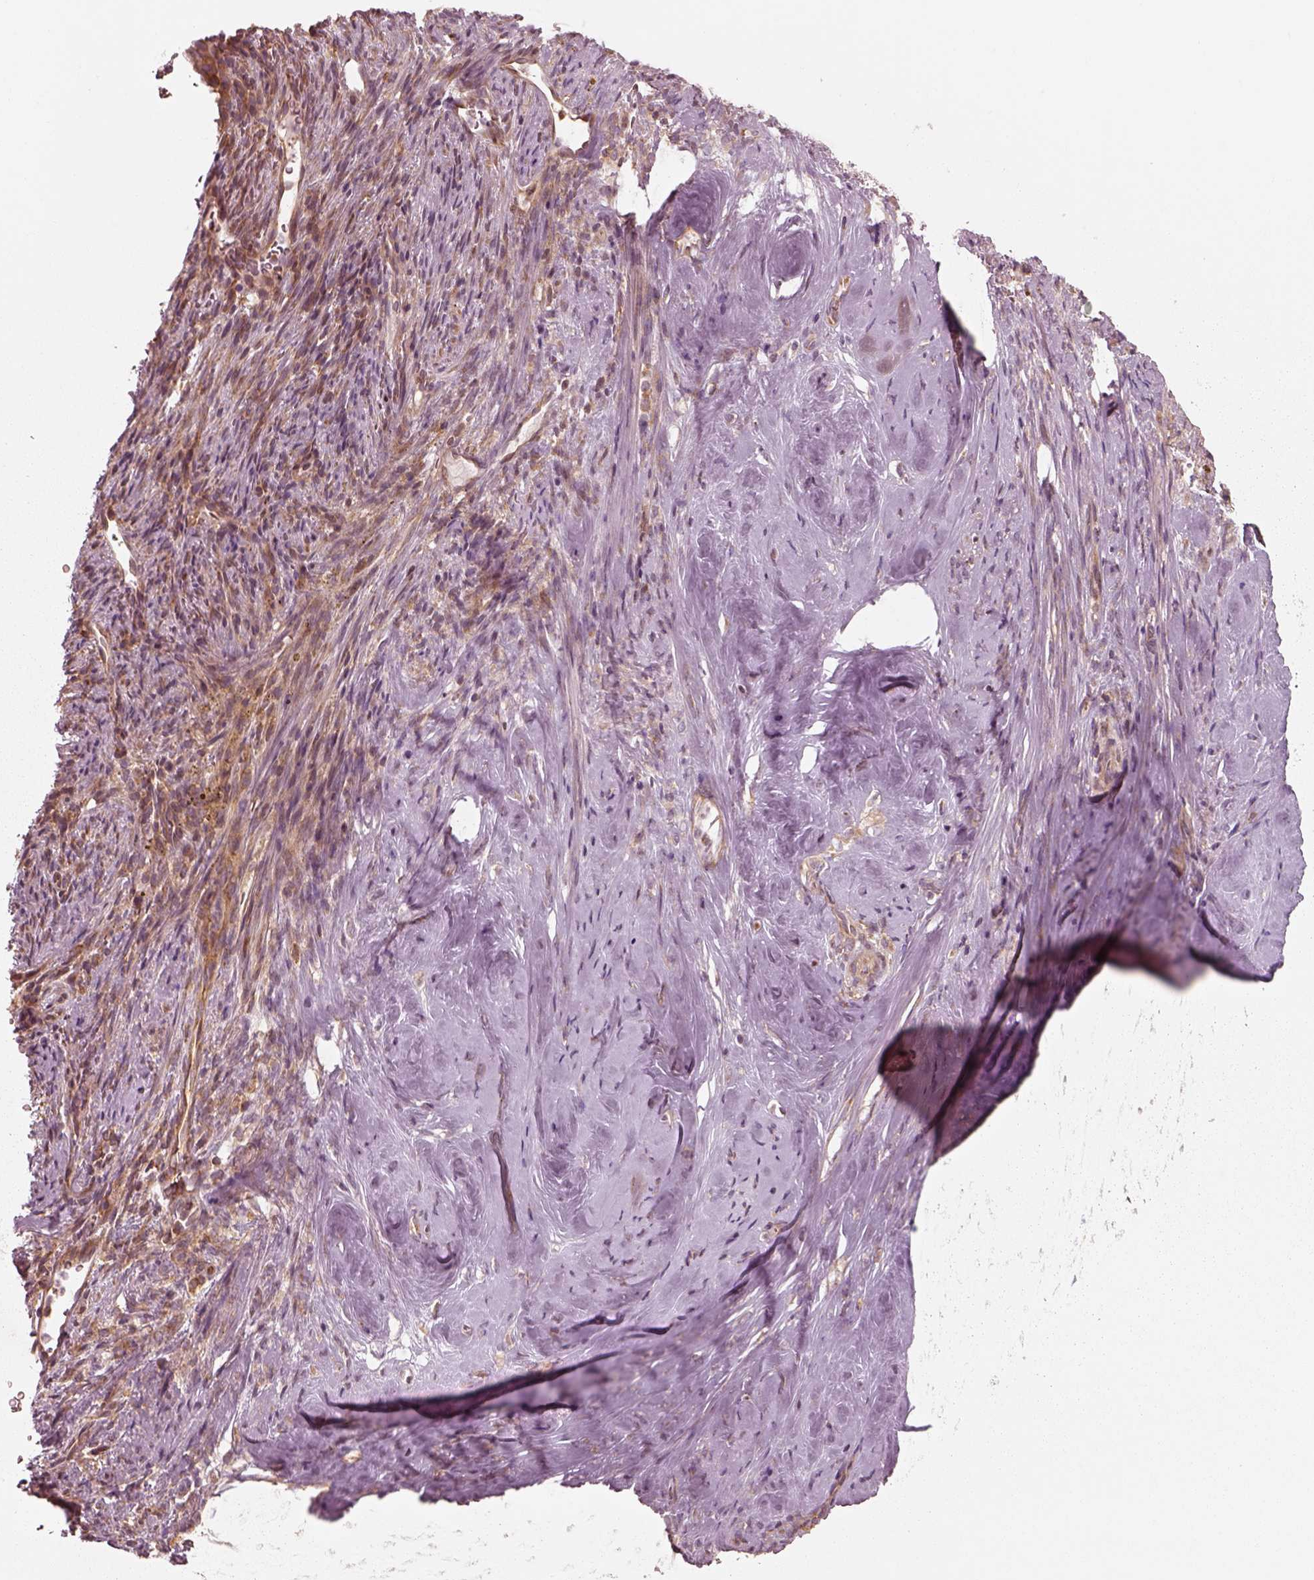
{"staining": {"intensity": "moderate", "quantity": ">75%", "location": "cytoplasmic/membranous"}, "tissue": "cervical cancer", "cell_type": "Tumor cells", "image_type": "cancer", "snomed": [{"axis": "morphology", "description": "Squamous cell carcinoma, NOS"}, {"axis": "topography", "description": "Cervix"}], "caption": "High-magnification brightfield microscopy of cervical cancer stained with DAB (brown) and counterstained with hematoxylin (blue). tumor cells exhibit moderate cytoplasmic/membranous positivity is seen in approximately>75% of cells.", "gene": "CNOT2", "patient": {"sex": "female", "age": 51}}